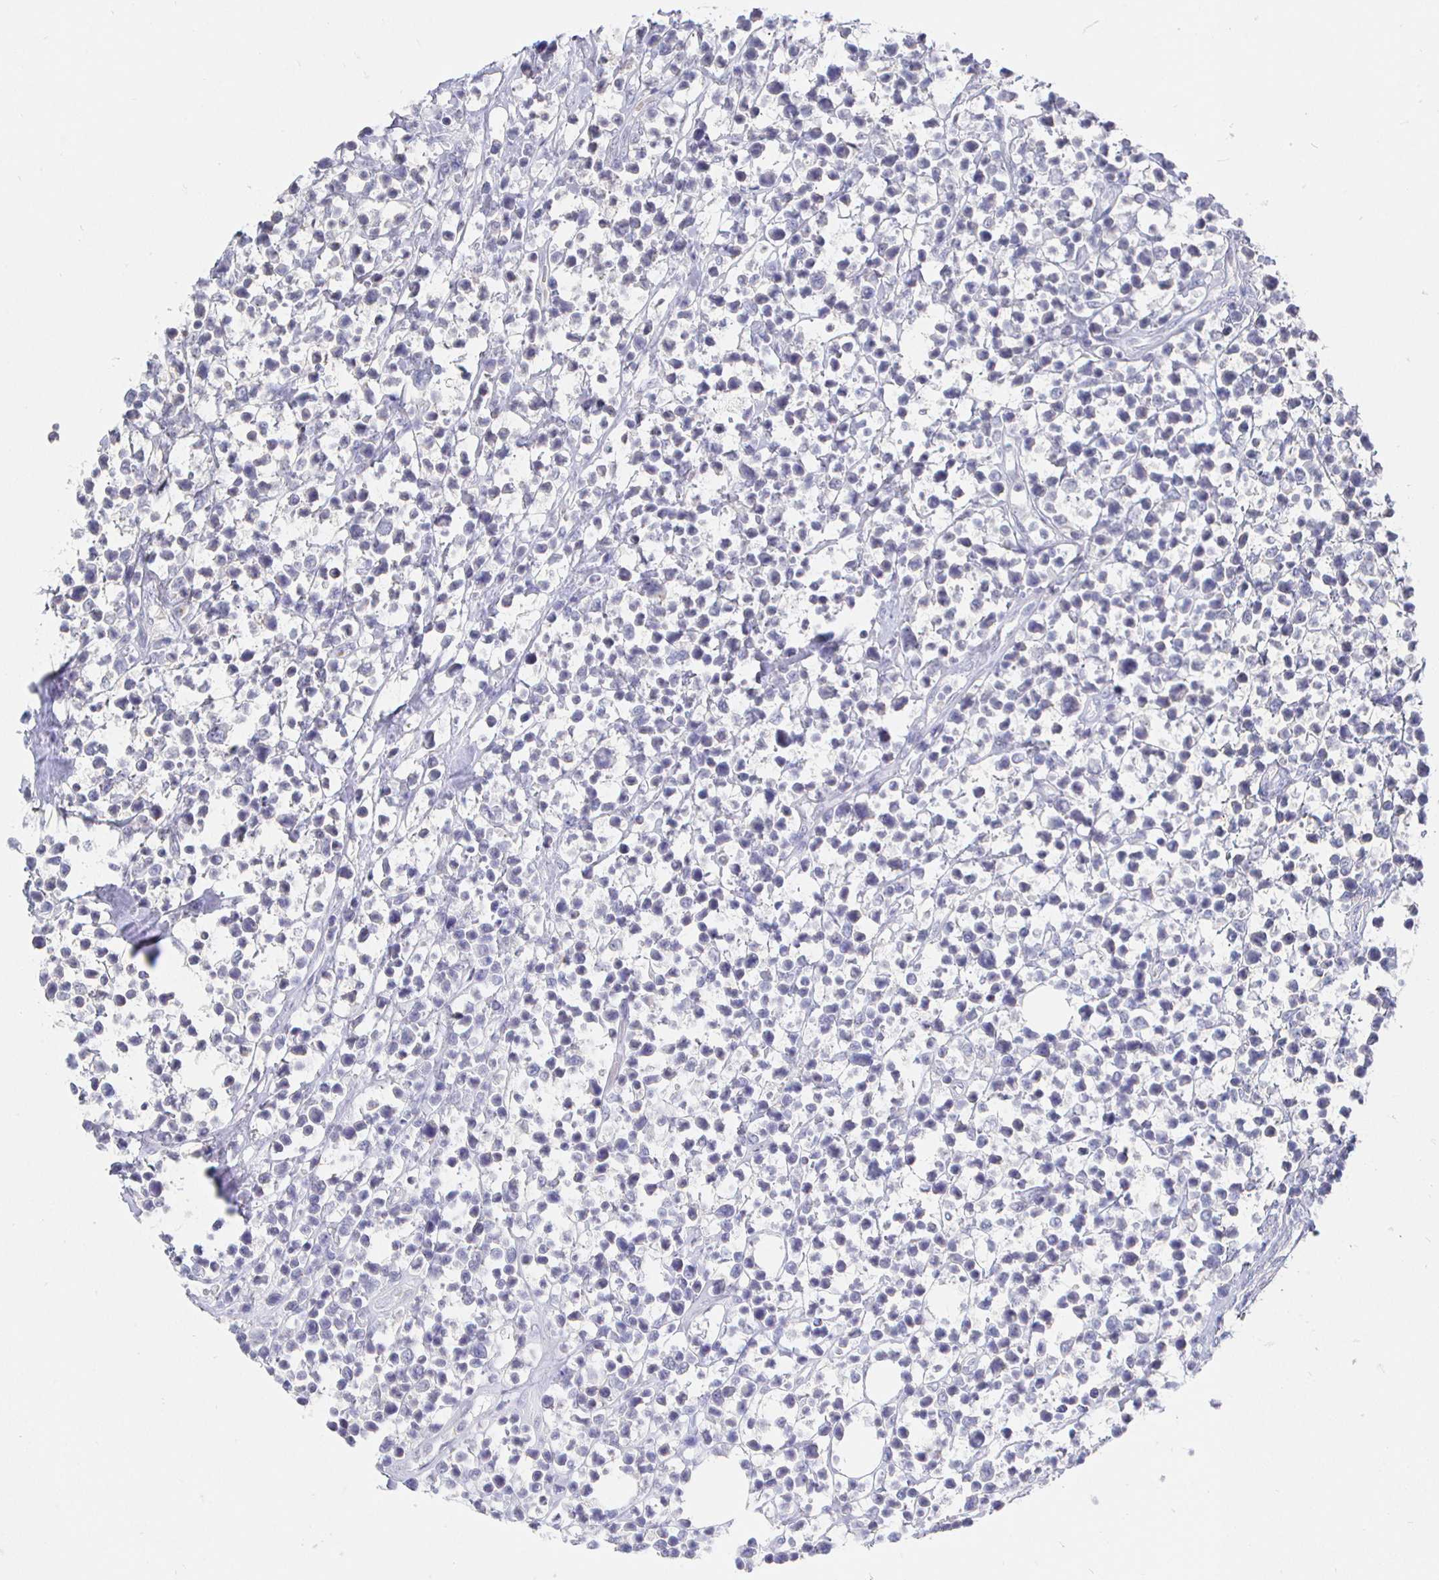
{"staining": {"intensity": "negative", "quantity": "none", "location": "none"}, "tissue": "lymphoma", "cell_type": "Tumor cells", "image_type": "cancer", "snomed": [{"axis": "morphology", "description": "Malignant lymphoma, non-Hodgkin's type, Low grade"}, {"axis": "topography", "description": "Lymph node"}], "caption": "A micrograph of human lymphoma is negative for staining in tumor cells.", "gene": "LRRC23", "patient": {"sex": "male", "age": 60}}